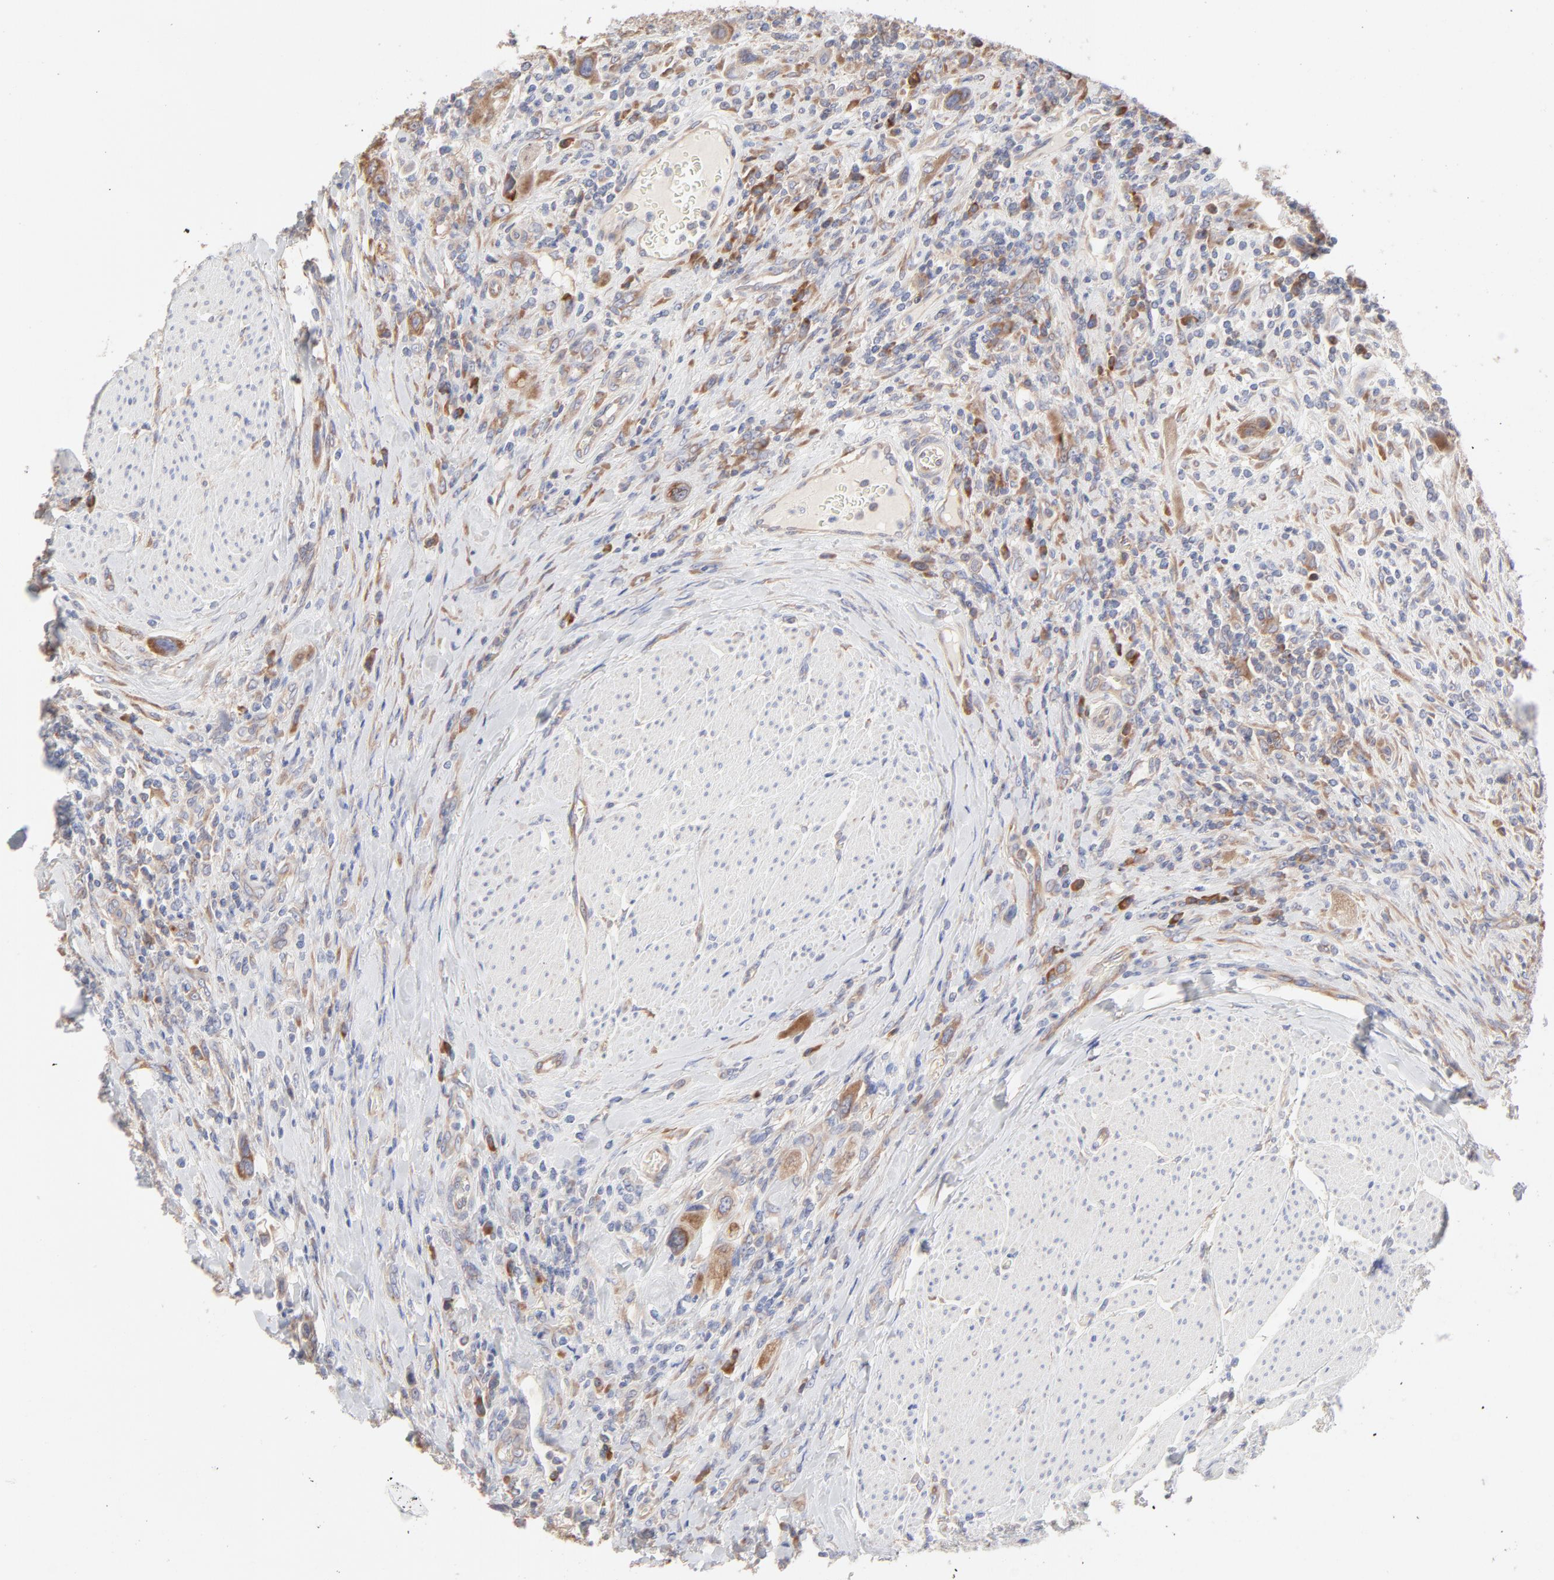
{"staining": {"intensity": "moderate", "quantity": ">75%", "location": "cytoplasmic/membranous"}, "tissue": "urothelial cancer", "cell_type": "Tumor cells", "image_type": "cancer", "snomed": [{"axis": "morphology", "description": "Urothelial carcinoma, High grade"}, {"axis": "topography", "description": "Urinary bladder"}], "caption": "Immunohistochemical staining of human high-grade urothelial carcinoma shows medium levels of moderate cytoplasmic/membranous protein expression in about >75% of tumor cells. Nuclei are stained in blue.", "gene": "RPS21", "patient": {"sex": "male", "age": 50}}